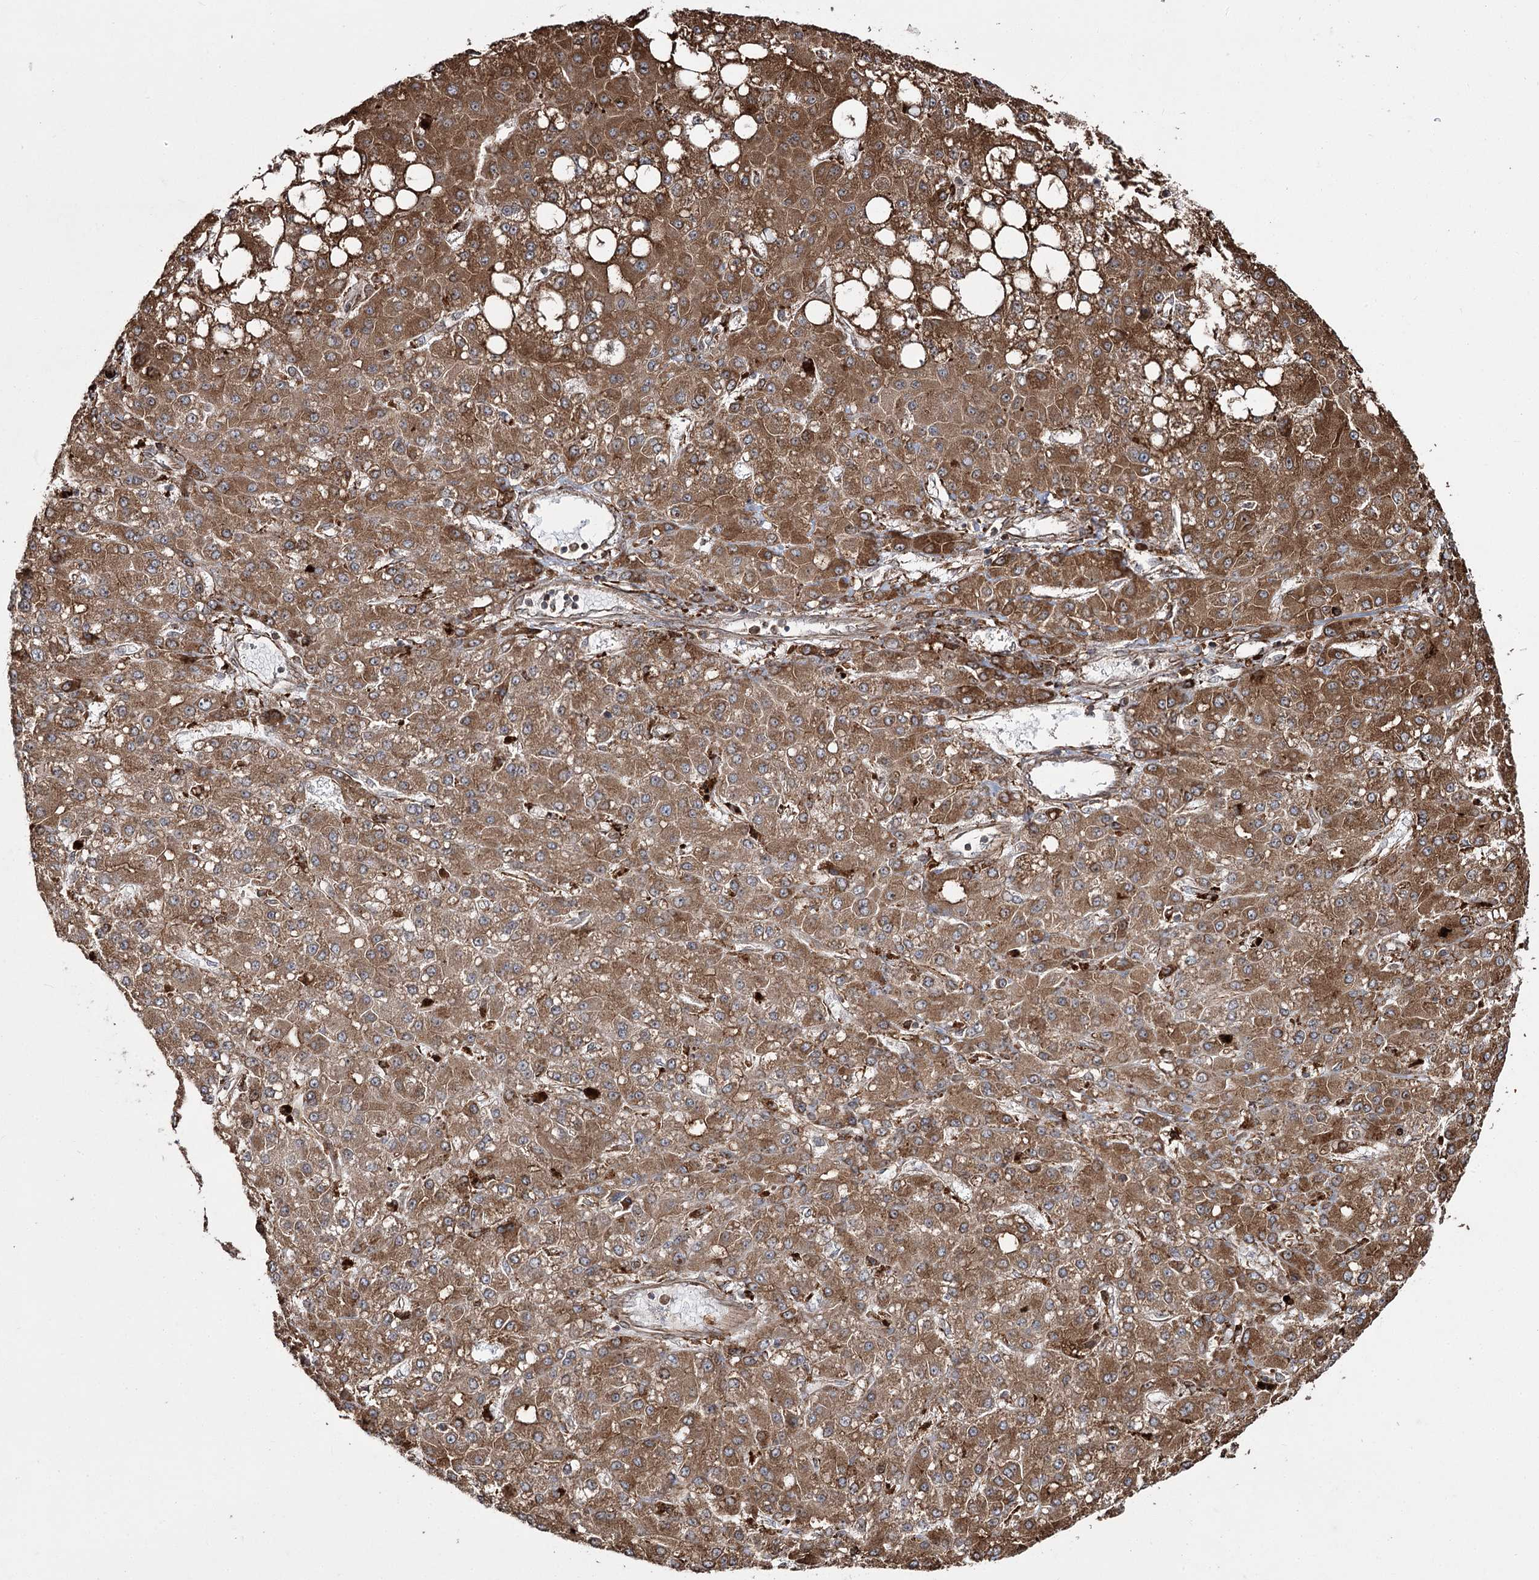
{"staining": {"intensity": "moderate", "quantity": ">75%", "location": "cytoplasmic/membranous"}, "tissue": "liver cancer", "cell_type": "Tumor cells", "image_type": "cancer", "snomed": [{"axis": "morphology", "description": "Carcinoma, Hepatocellular, NOS"}, {"axis": "topography", "description": "Liver"}], "caption": "An immunohistochemistry image of tumor tissue is shown. Protein staining in brown highlights moderate cytoplasmic/membranous positivity in liver cancer (hepatocellular carcinoma) within tumor cells. The staining was performed using DAB, with brown indicating positive protein expression. Nuclei are stained blue with hematoxylin.", "gene": "FANCL", "patient": {"sex": "male", "age": 67}}